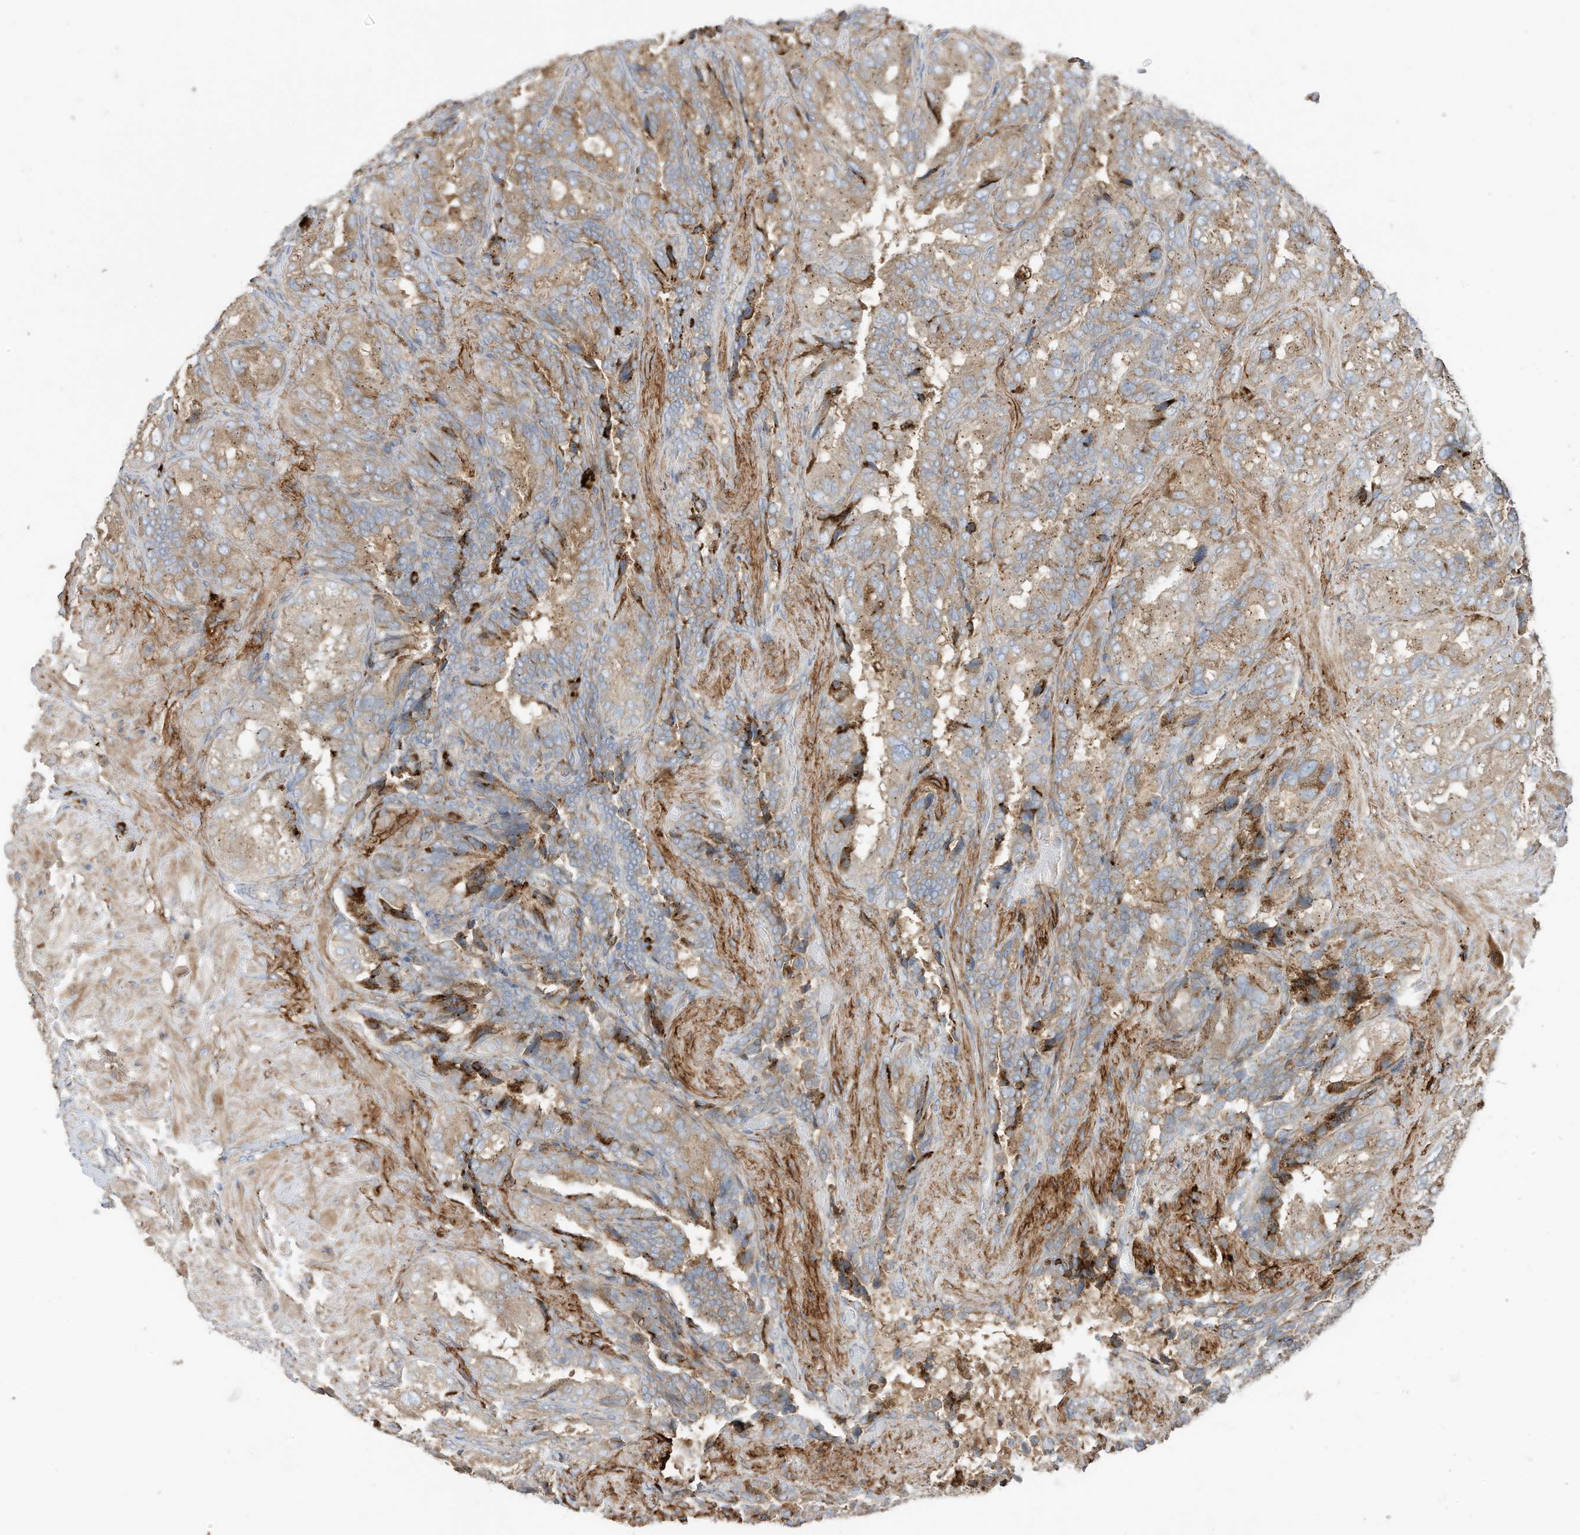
{"staining": {"intensity": "moderate", "quantity": "25%-75%", "location": "cytoplasmic/membranous"}, "tissue": "seminal vesicle", "cell_type": "Glandular cells", "image_type": "normal", "snomed": [{"axis": "morphology", "description": "Normal tissue, NOS"}, {"axis": "topography", "description": "Seminal veicle"}, {"axis": "topography", "description": "Peripheral nerve tissue"}], "caption": "Seminal vesicle stained for a protein (brown) exhibits moderate cytoplasmic/membranous positive staining in approximately 25%-75% of glandular cells.", "gene": "TRNAU1AP", "patient": {"sex": "male", "age": 63}}